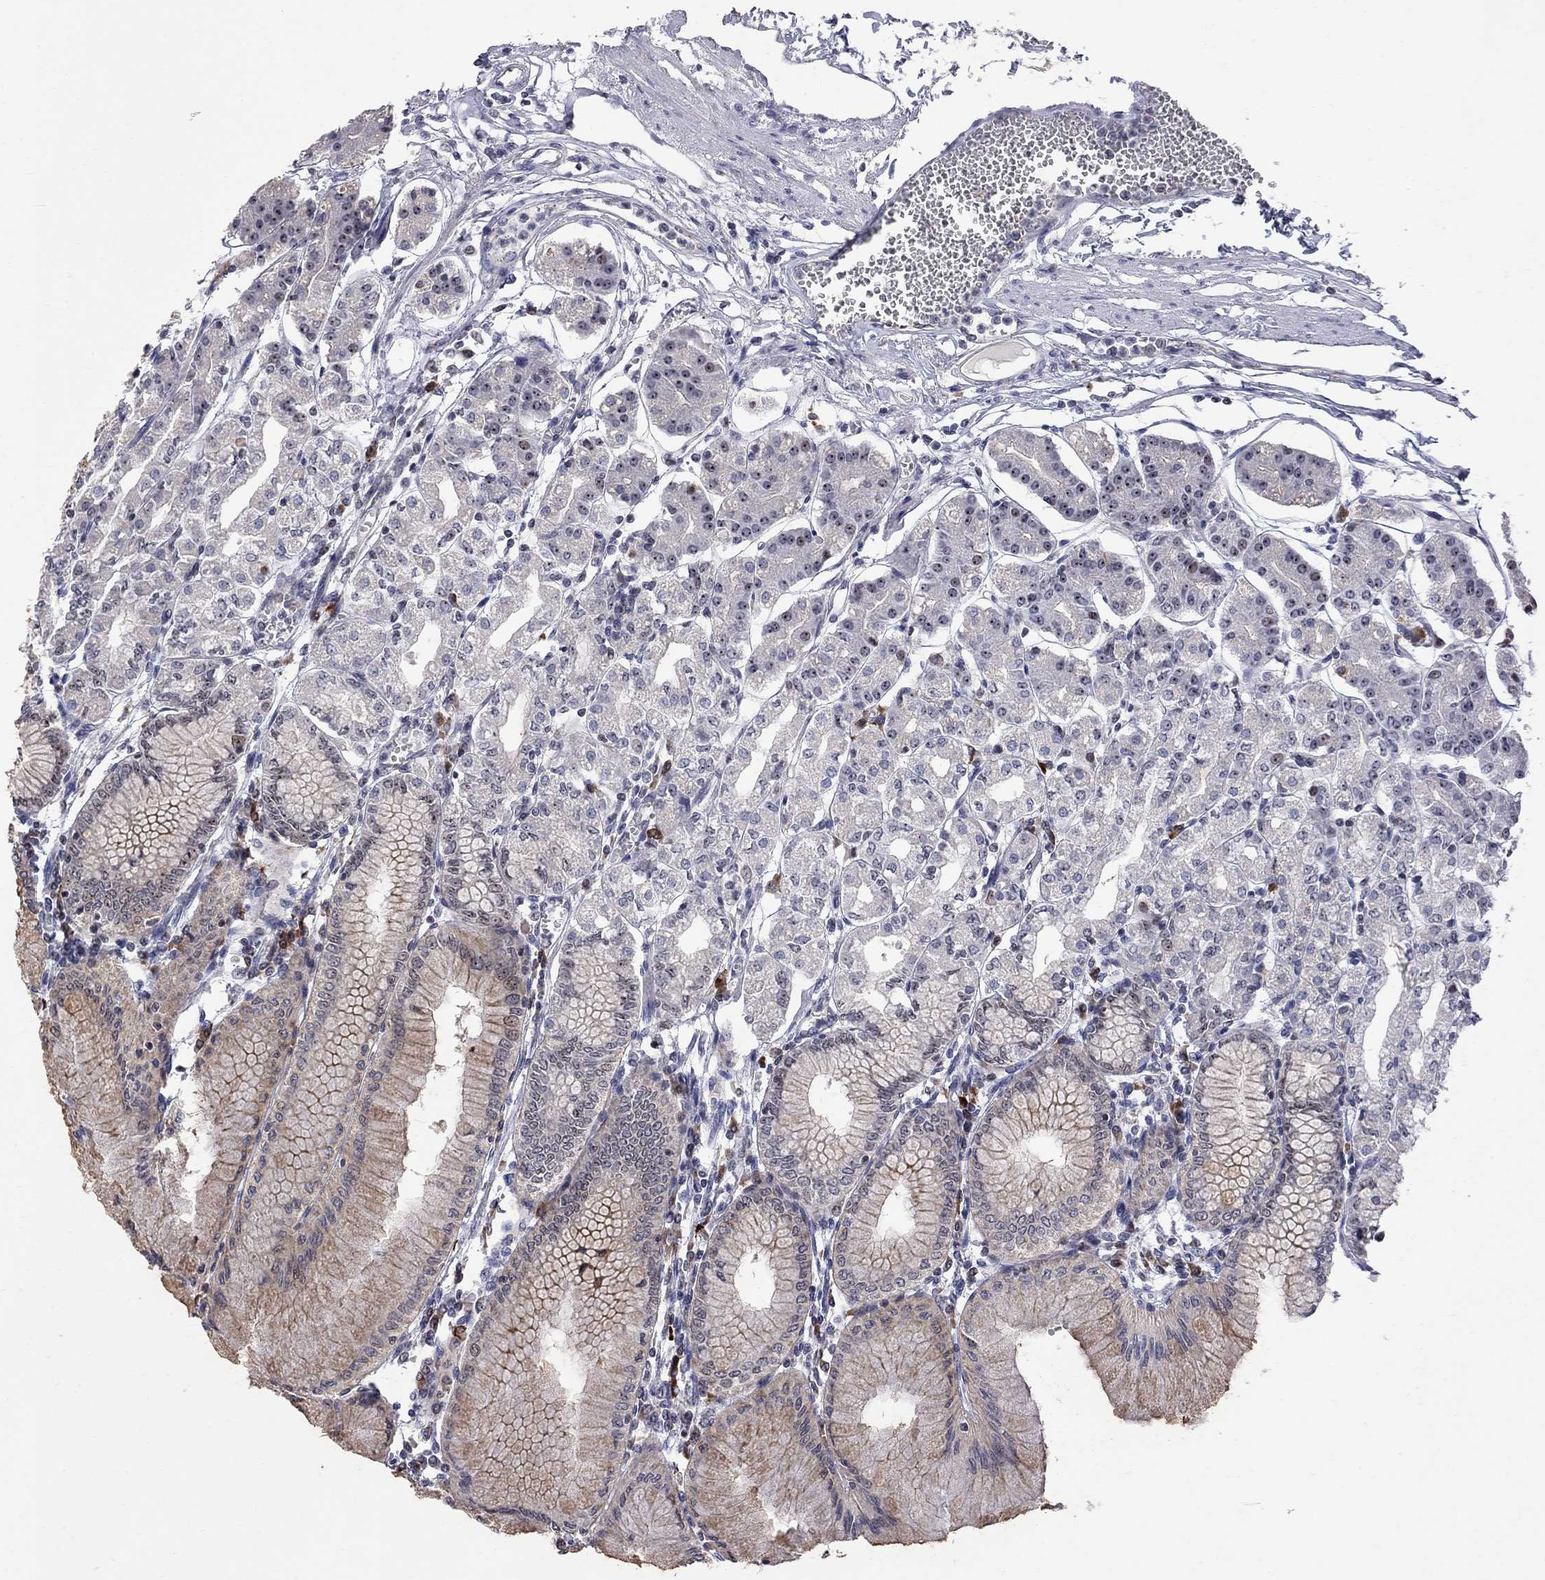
{"staining": {"intensity": "moderate", "quantity": "25%-75%", "location": "nuclear"}, "tissue": "stomach", "cell_type": "Glandular cells", "image_type": "normal", "snomed": [{"axis": "morphology", "description": "Normal tissue, NOS"}, {"axis": "topography", "description": "Skeletal muscle"}, {"axis": "topography", "description": "Stomach"}], "caption": "DAB (3,3'-diaminobenzidine) immunohistochemical staining of normal human stomach reveals moderate nuclear protein positivity in about 25%-75% of glandular cells.", "gene": "DHX33", "patient": {"sex": "female", "age": 57}}